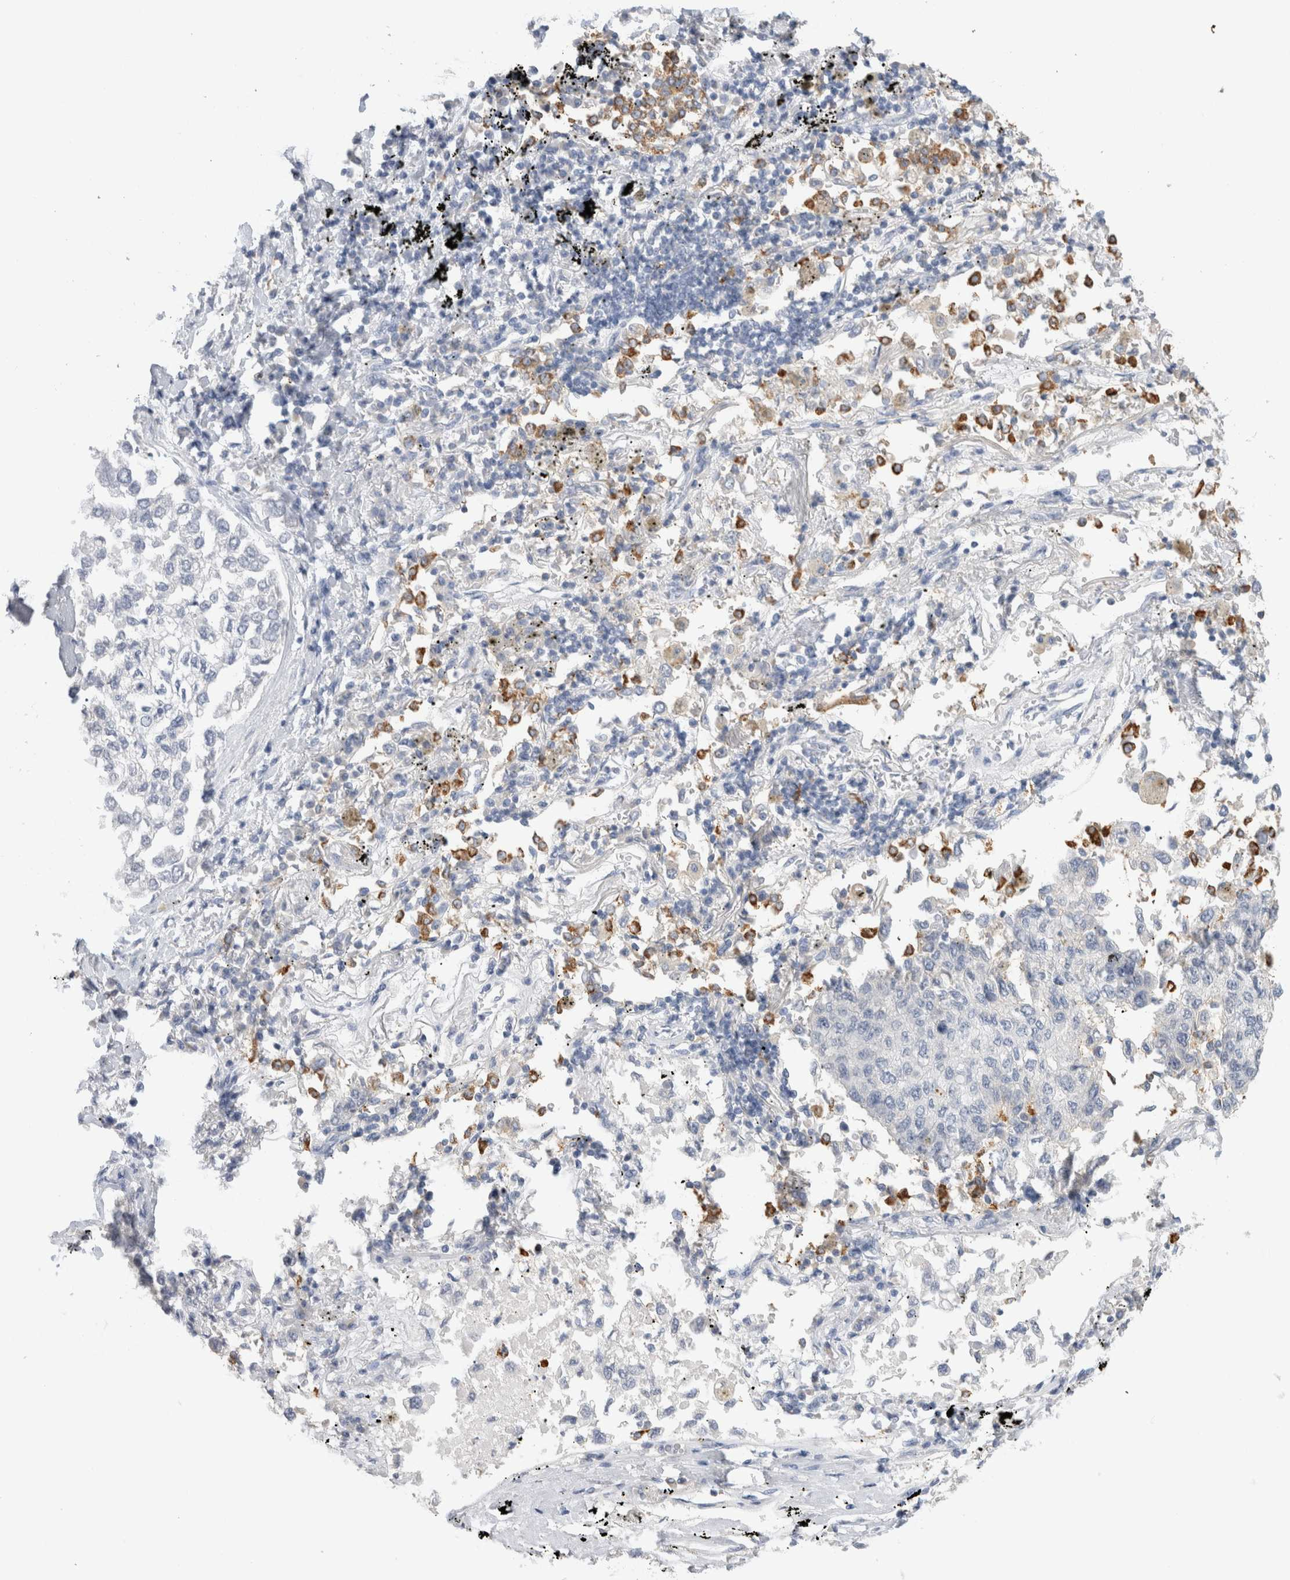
{"staining": {"intensity": "negative", "quantity": "none", "location": "none"}, "tissue": "lung cancer", "cell_type": "Tumor cells", "image_type": "cancer", "snomed": [{"axis": "morphology", "description": "Inflammation, NOS"}, {"axis": "morphology", "description": "Adenocarcinoma, NOS"}, {"axis": "topography", "description": "Lung"}], "caption": "There is no significant expression in tumor cells of lung cancer (adenocarcinoma). Nuclei are stained in blue.", "gene": "LAMP3", "patient": {"sex": "male", "age": 63}}